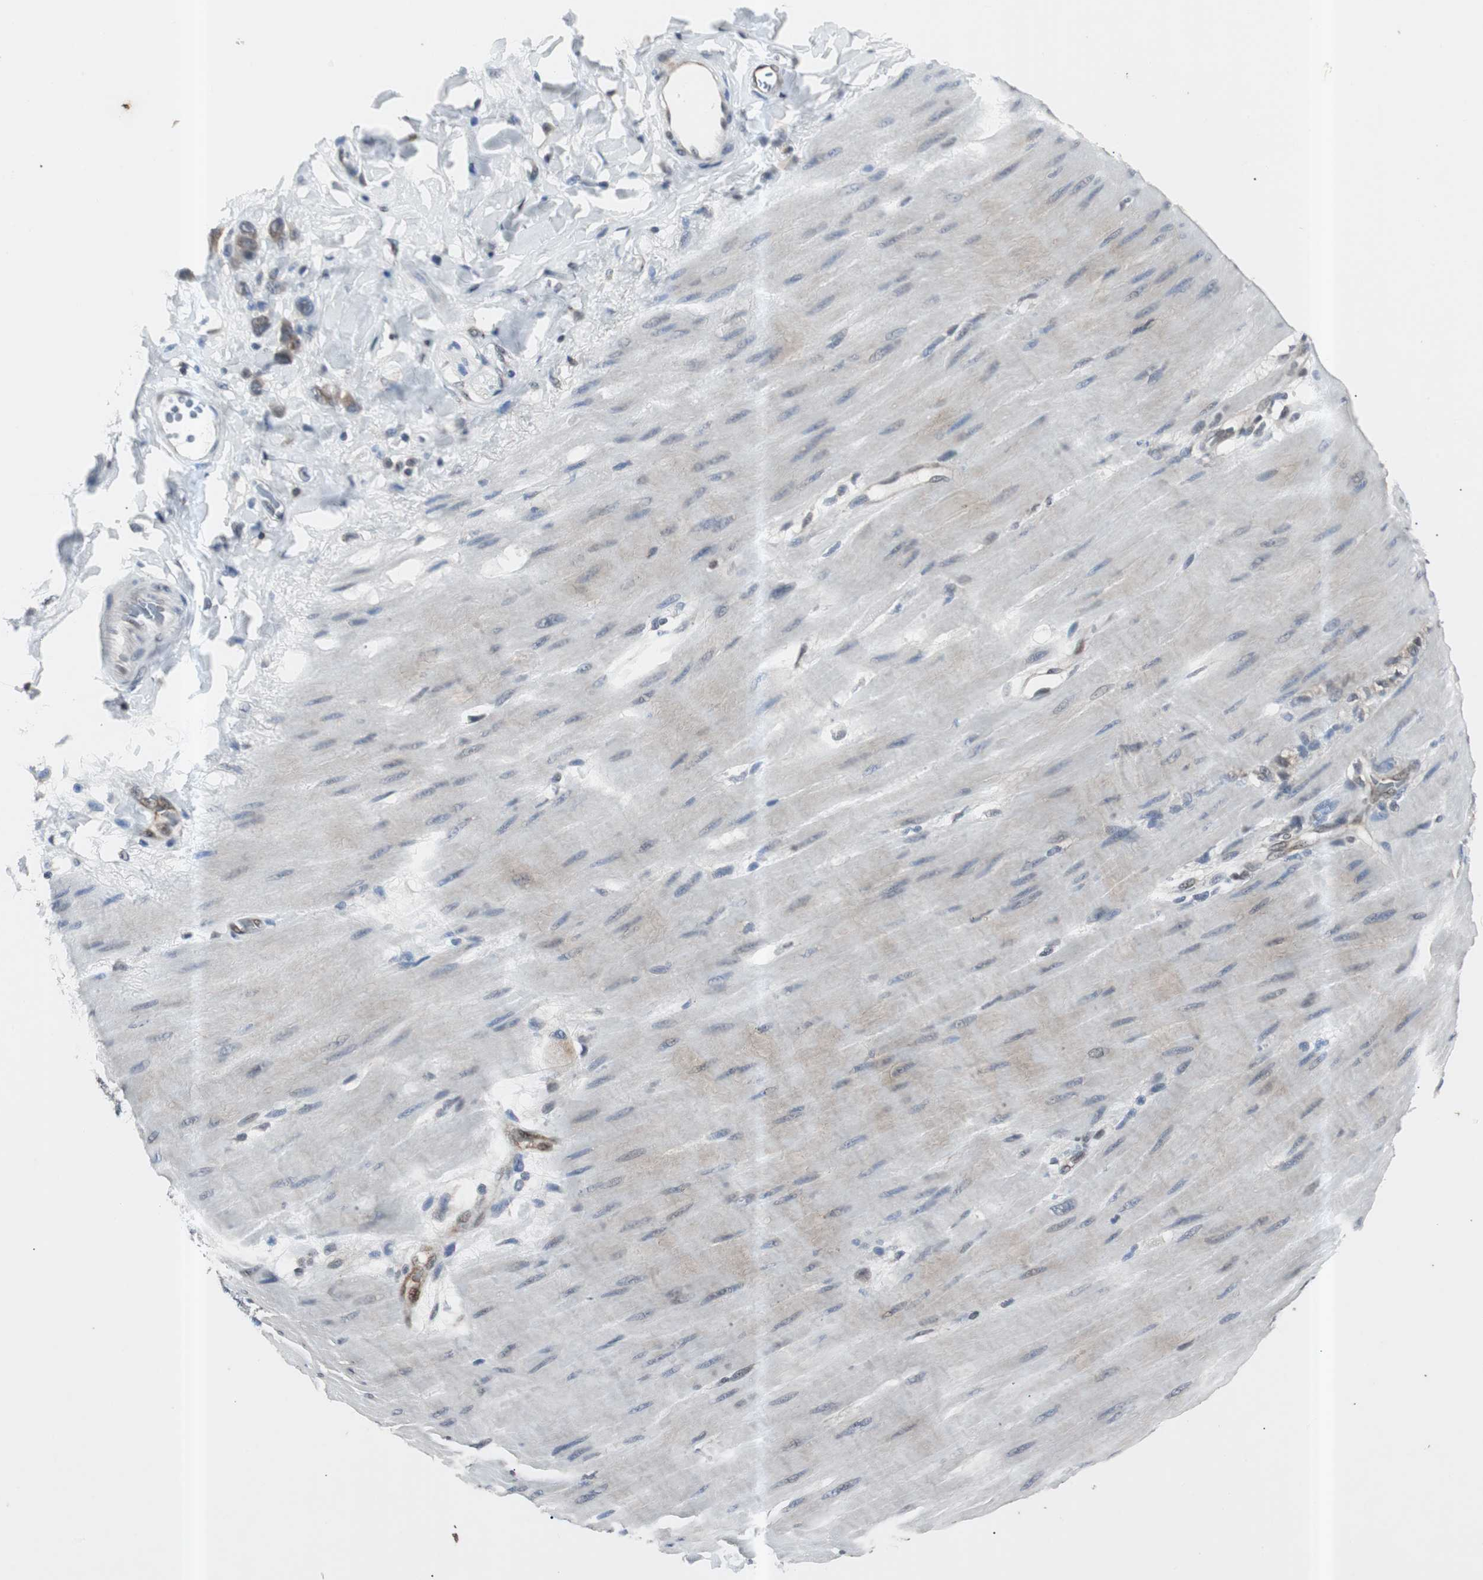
{"staining": {"intensity": "weak", "quantity": "25%-75%", "location": "cytoplasmic/membranous"}, "tissue": "stomach cancer", "cell_type": "Tumor cells", "image_type": "cancer", "snomed": [{"axis": "morphology", "description": "Adenocarcinoma, NOS"}, {"axis": "topography", "description": "Stomach"}], "caption": "The immunohistochemical stain highlights weak cytoplasmic/membranous positivity in tumor cells of stomach cancer tissue.", "gene": "SMAD1", "patient": {"sex": "male", "age": 82}}